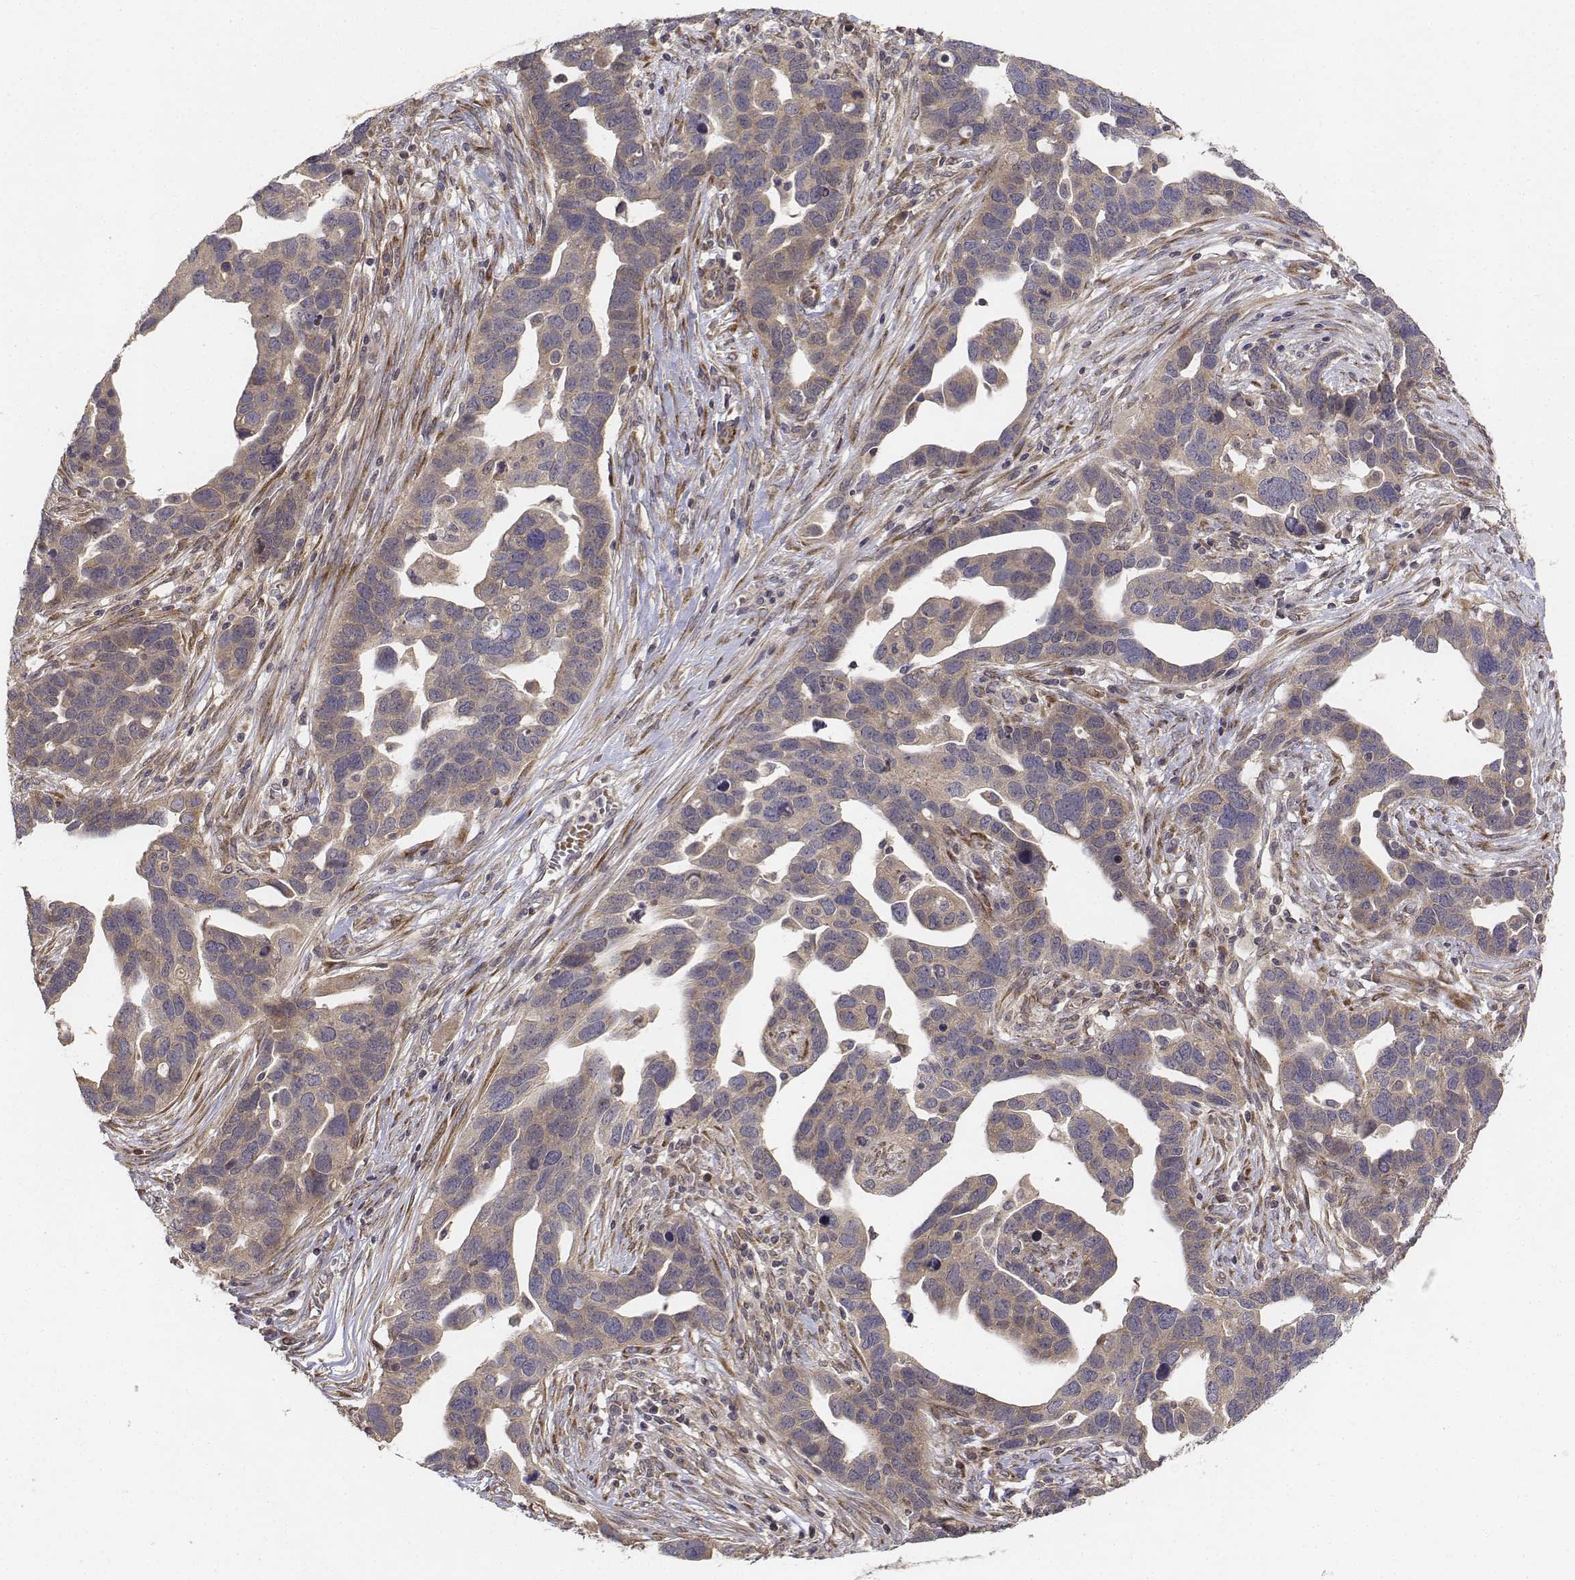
{"staining": {"intensity": "weak", "quantity": "25%-75%", "location": "cytoplasmic/membranous"}, "tissue": "ovarian cancer", "cell_type": "Tumor cells", "image_type": "cancer", "snomed": [{"axis": "morphology", "description": "Cystadenocarcinoma, serous, NOS"}, {"axis": "topography", "description": "Ovary"}], "caption": "A photomicrograph showing weak cytoplasmic/membranous staining in approximately 25%-75% of tumor cells in serous cystadenocarcinoma (ovarian), as visualized by brown immunohistochemical staining.", "gene": "FBXO21", "patient": {"sex": "female", "age": 54}}